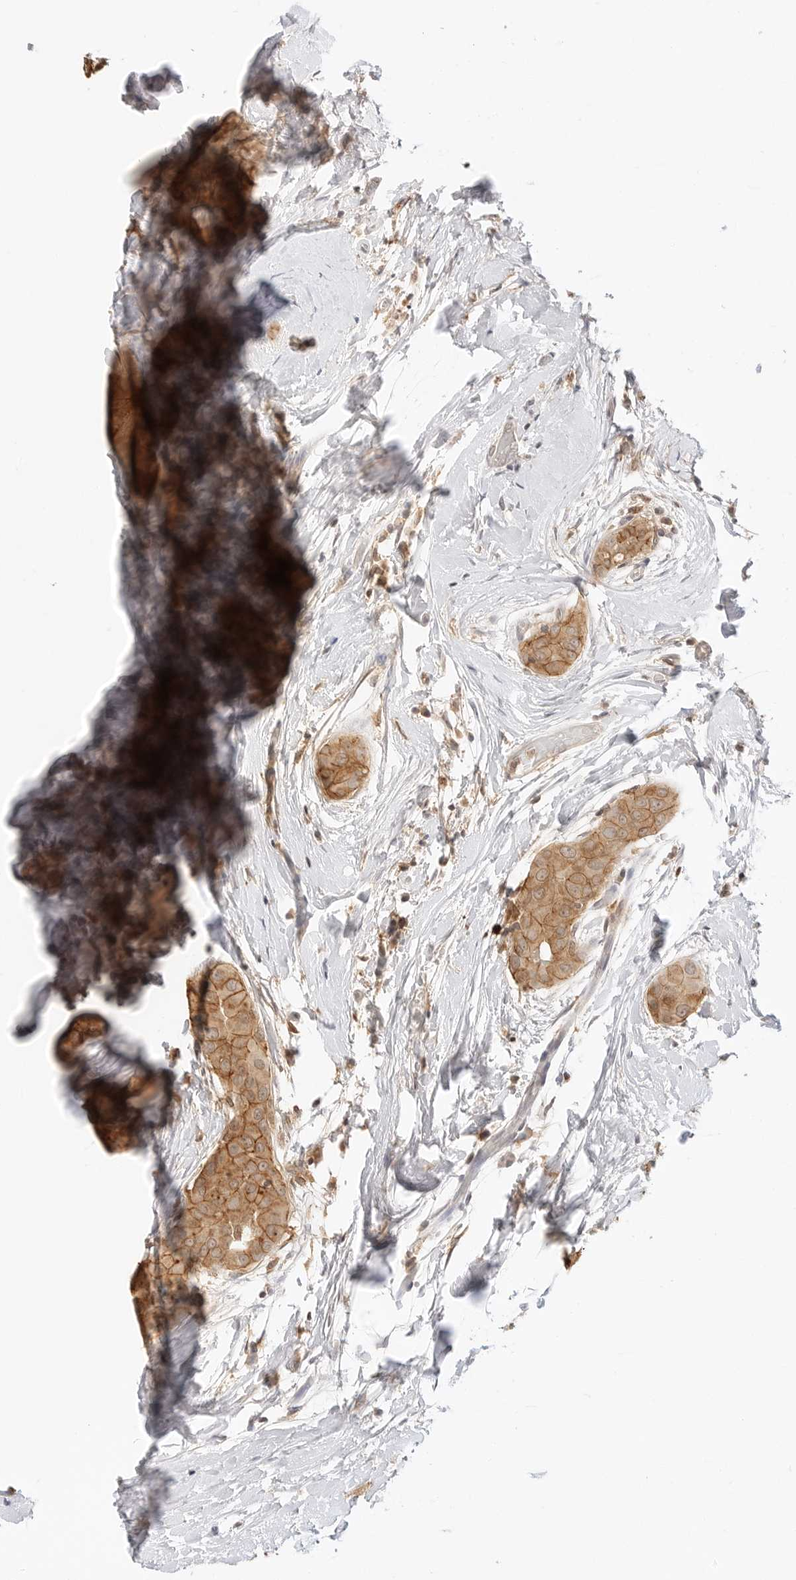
{"staining": {"intensity": "moderate", "quantity": ">75%", "location": "cytoplasmic/membranous"}, "tissue": "thyroid cancer", "cell_type": "Tumor cells", "image_type": "cancer", "snomed": [{"axis": "morphology", "description": "Papillary adenocarcinoma, NOS"}, {"axis": "topography", "description": "Thyroid gland"}], "caption": "There is medium levels of moderate cytoplasmic/membranous positivity in tumor cells of thyroid cancer, as demonstrated by immunohistochemical staining (brown color).", "gene": "EPHA1", "patient": {"sex": "male", "age": 33}}